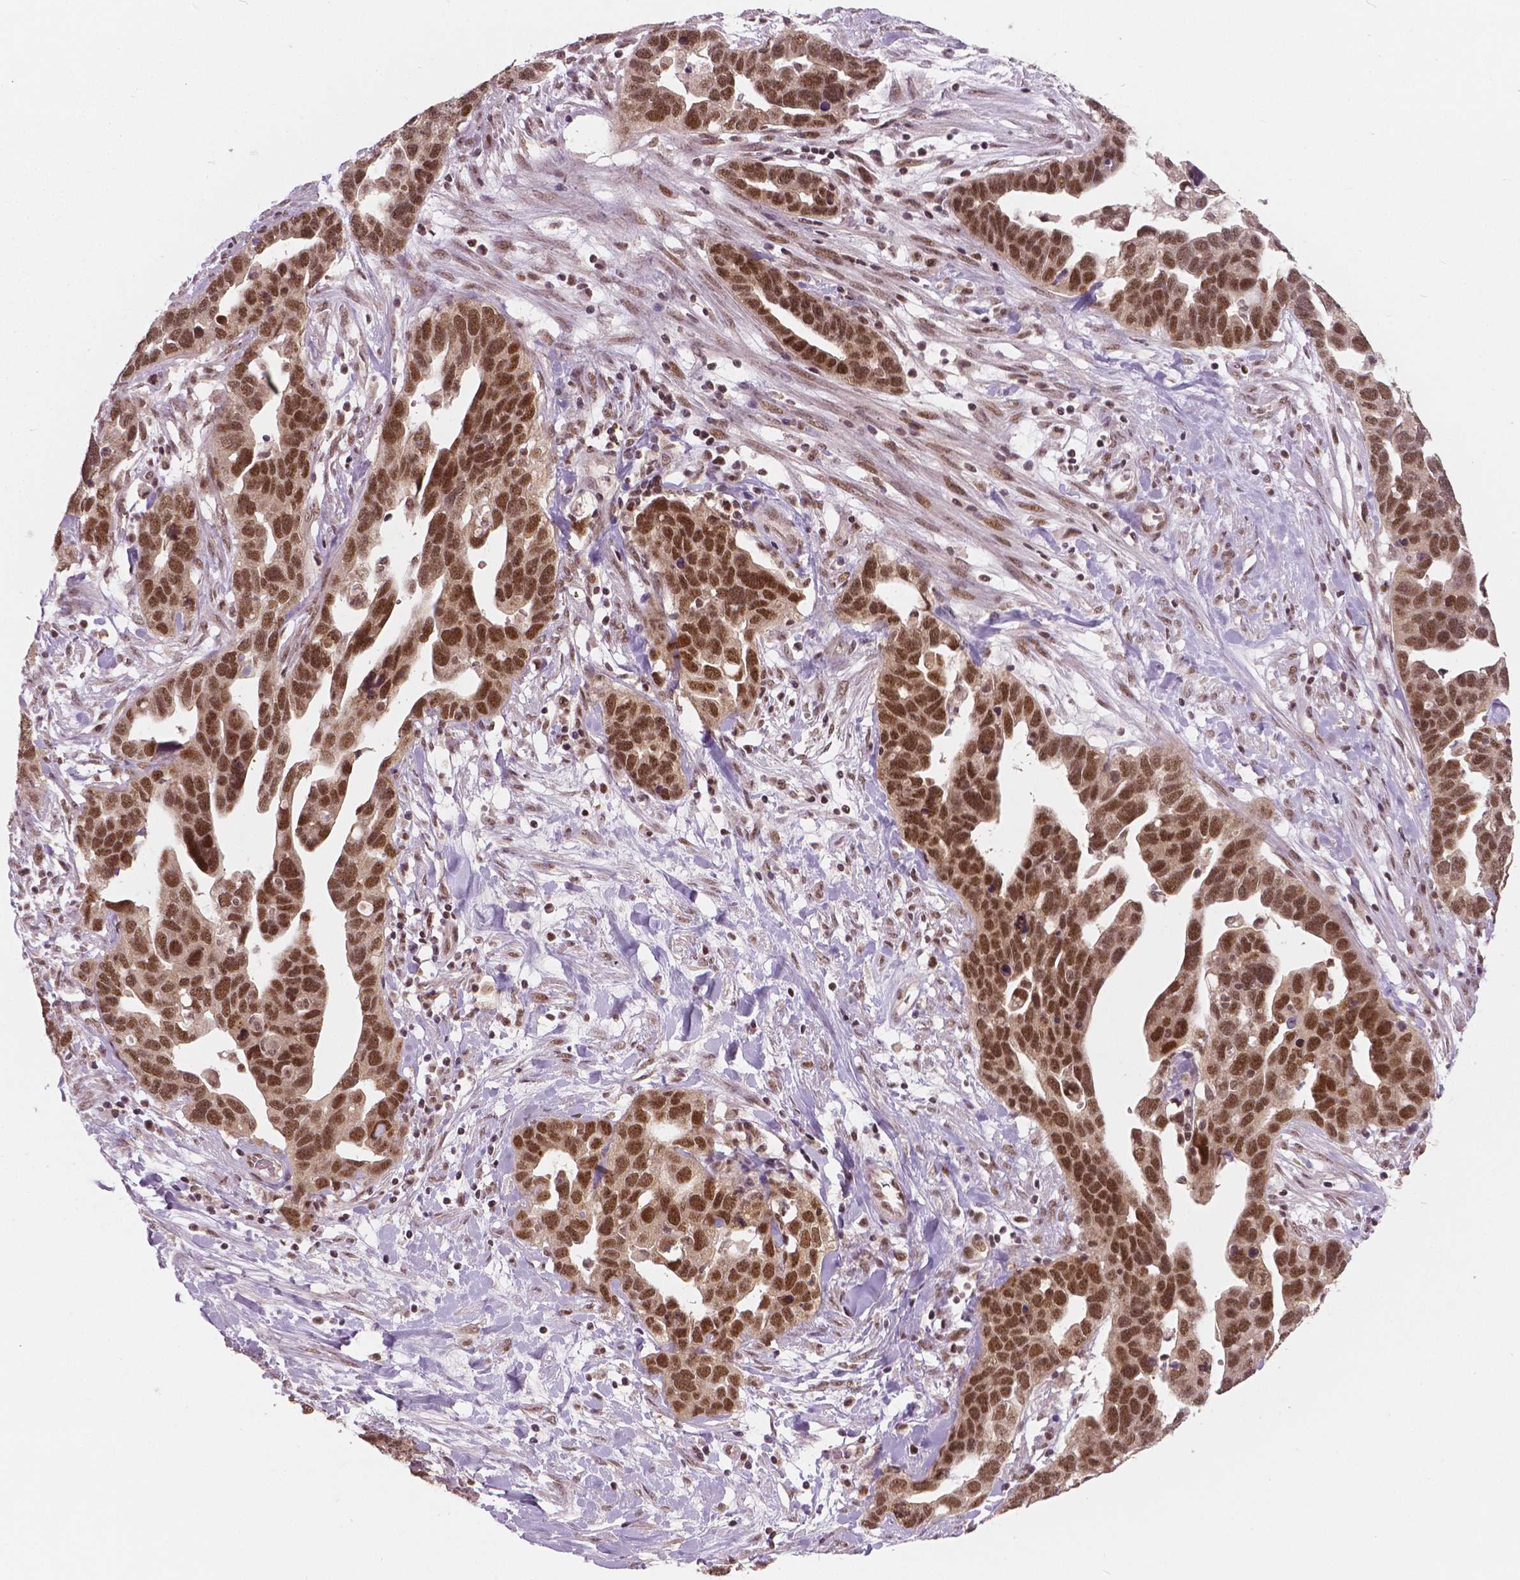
{"staining": {"intensity": "strong", "quantity": ">75%", "location": "nuclear"}, "tissue": "ovarian cancer", "cell_type": "Tumor cells", "image_type": "cancer", "snomed": [{"axis": "morphology", "description": "Cystadenocarcinoma, serous, NOS"}, {"axis": "topography", "description": "Ovary"}], "caption": "Brown immunohistochemical staining in ovarian cancer reveals strong nuclear positivity in about >75% of tumor cells. (DAB IHC with brightfield microscopy, high magnification).", "gene": "NSD2", "patient": {"sex": "female", "age": 54}}